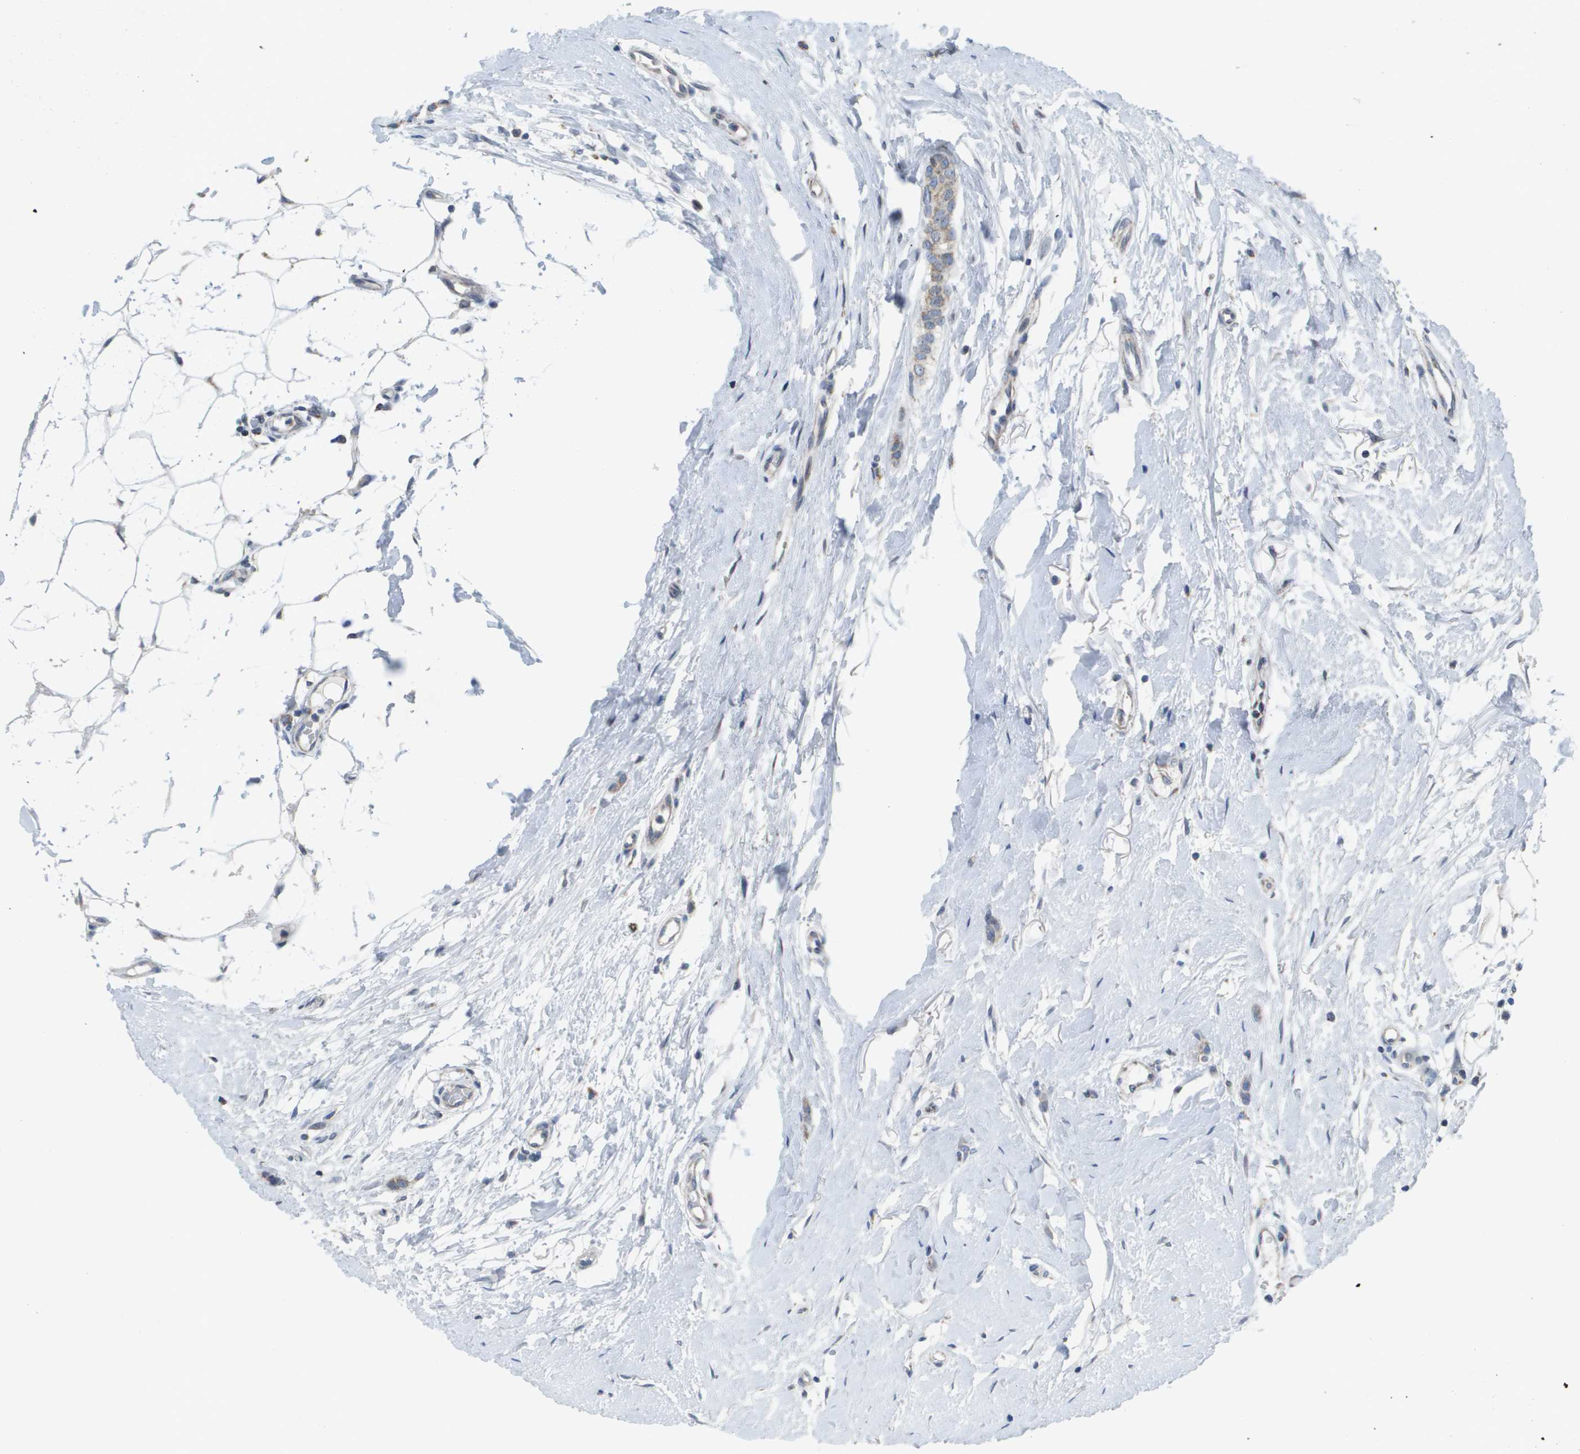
{"staining": {"intensity": "weak", "quantity": "25%-75%", "location": "cytoplasmic/membranous"}, "tissue": "breast cancer", "cell_type": "Tumor cells", "image_type": "cancer", "snomed": [{"axis": "morphology", "description": "Lobular carcinoma"}, {"axis": "topography", "description": "Skin"}, {"axis": "topography", "description": "Breast"}], "caption": "Weak cytoplasmic/membranous staining for a protein is present in about 25%-75% of tumor cells of breast lobular carcinoma using immunohistochemistry.", "gene": "TMEM223", "patient": {"sex": "female", "age": 46}}